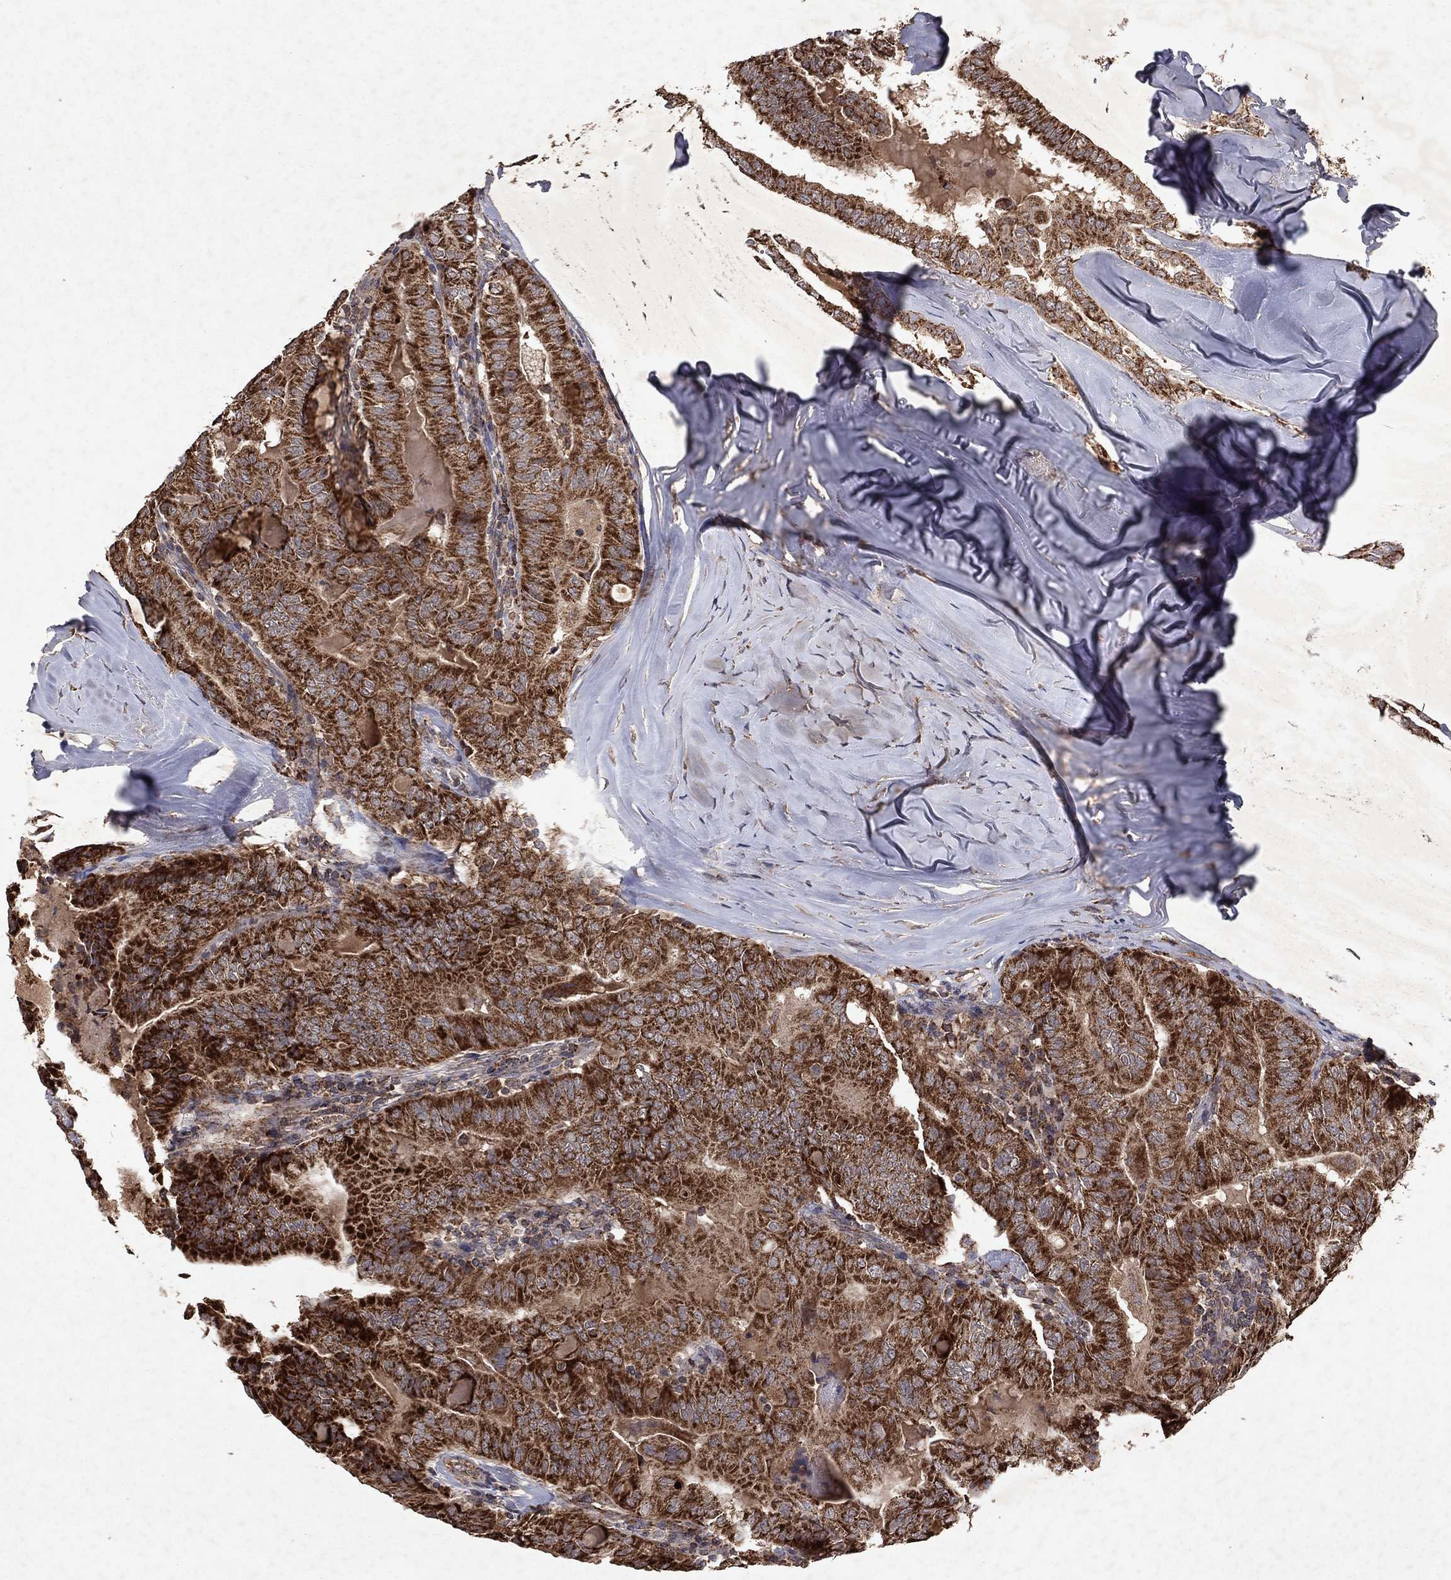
{"staining": {"intensity": "strong", "quantity": ">75%", "location": "cytoplasmic/membranous"}, "tissue": "thyroid cancer", "cell_type": "Tumor cells", "image_type": "cancer", "snomed": [{"axis": "morphology", "description": "Papillary adenocarcinoma, NOS"}, {"axis": "topography", "description": "Thyroid gland"}], "caption": "Thyroid cancer tissue exhibits strong cytoplasmic/membranous positivity in approximately >75% of tumor cells", "gene": "PYROXD2", "patient": {"sex": "female", "age": 68}}